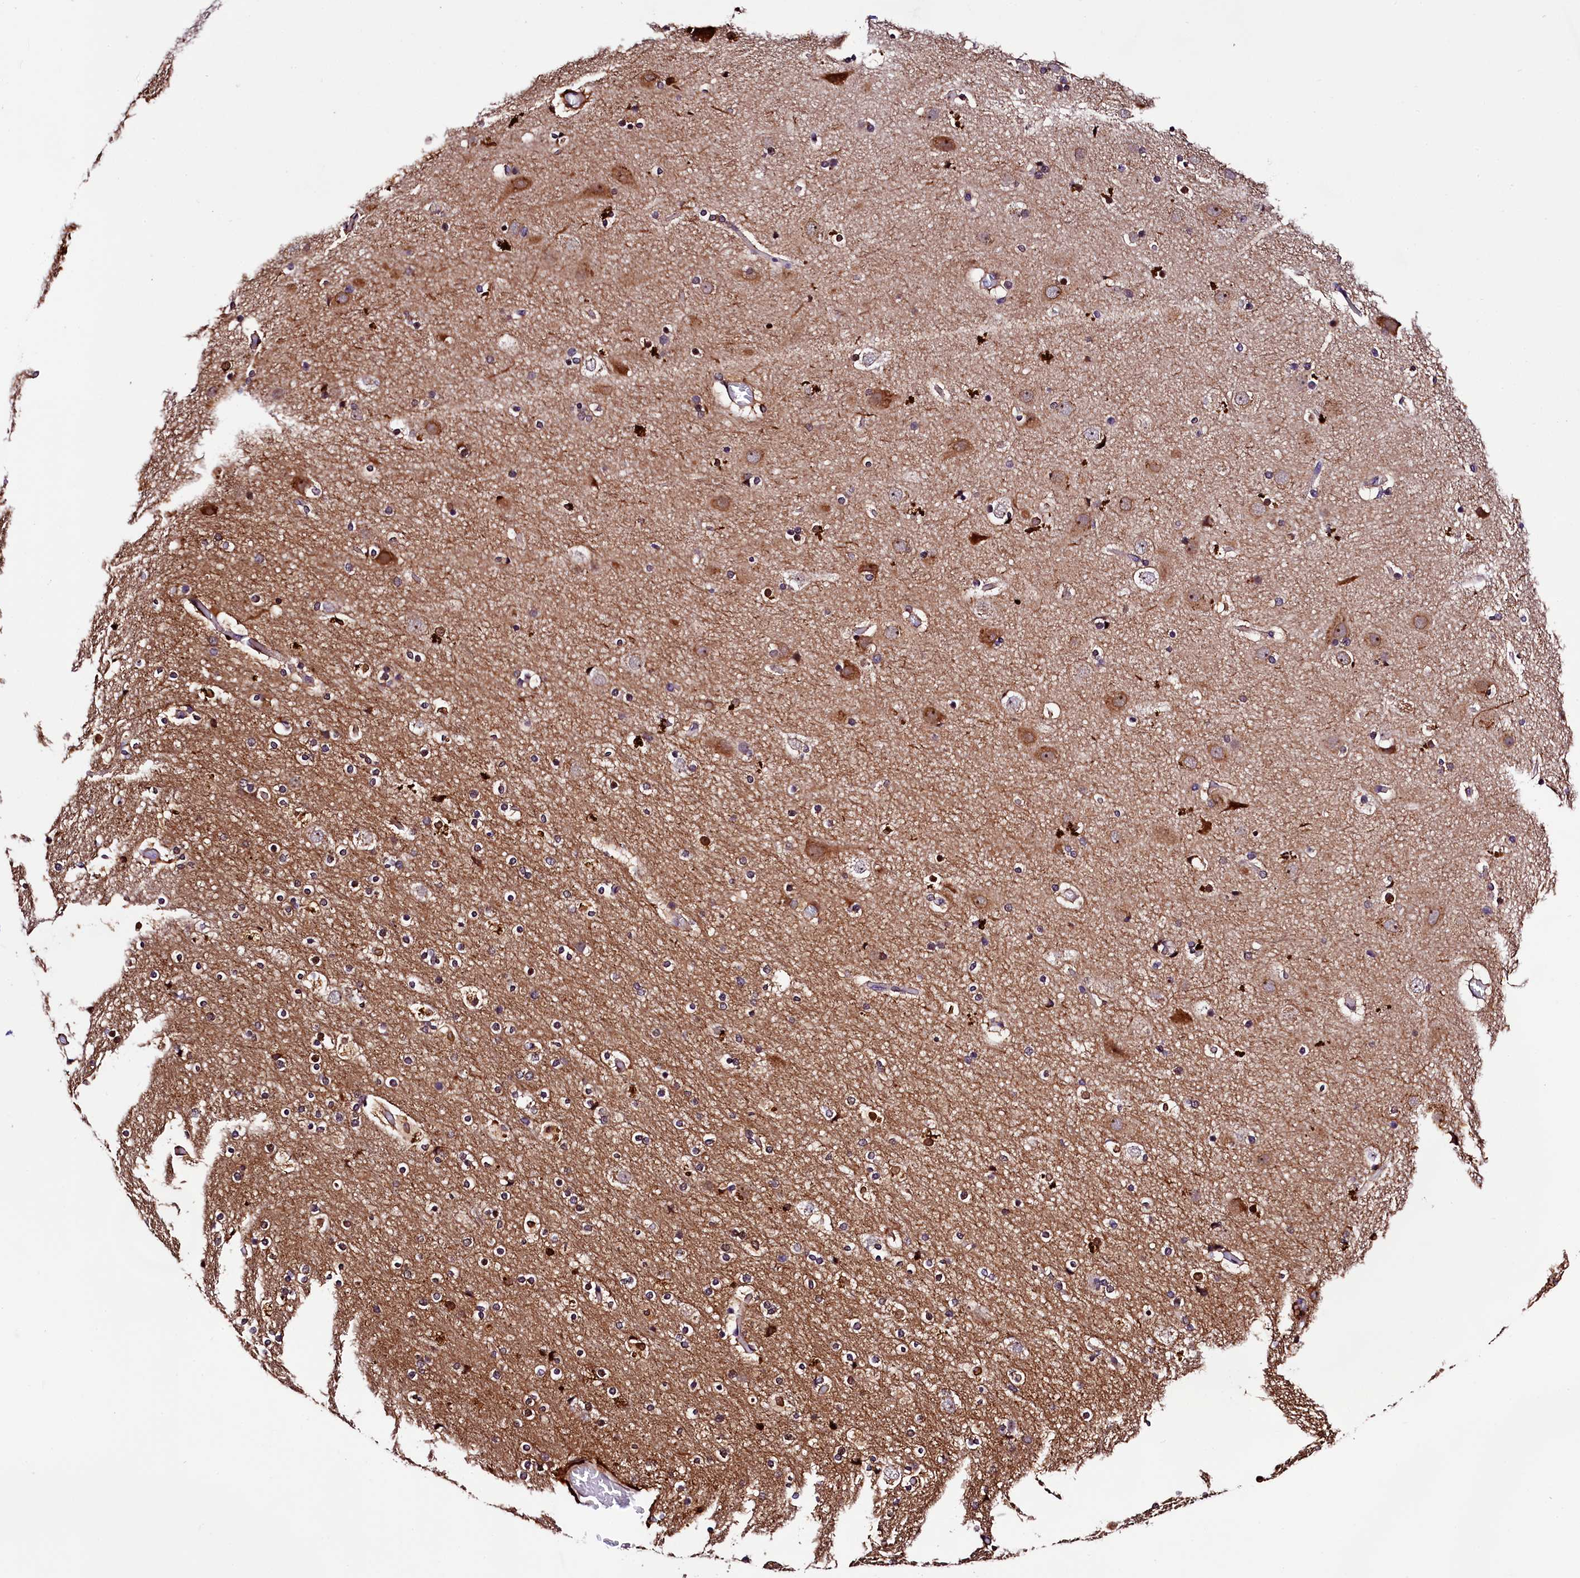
{"staining": {"intensity": "moderate", "quantity": "25%-75%", "location": "cytoplasmic/membranous"}, "tissue": "cerebral cortex", "cell_type": "Endothelial cells", "image_type": "normal", "snomed": [{"axis": "morphology", "description": "Normal tissue, NOS"}, {"axis": "topography", "description": "Cerebral cortex"}], "caption": "DAB immunohistochemical staining of normal human cerebral cortex exhibits moderate cytoplasmic/membranous protein staining in about 25%-75% of endothelial cells. (DAB (3,3'-diaminobenzidine) = brown stain, brightfield microscopy at high magnification).", "gene": "TRMT112", "patient": {"sex": "male", "age": 57}}